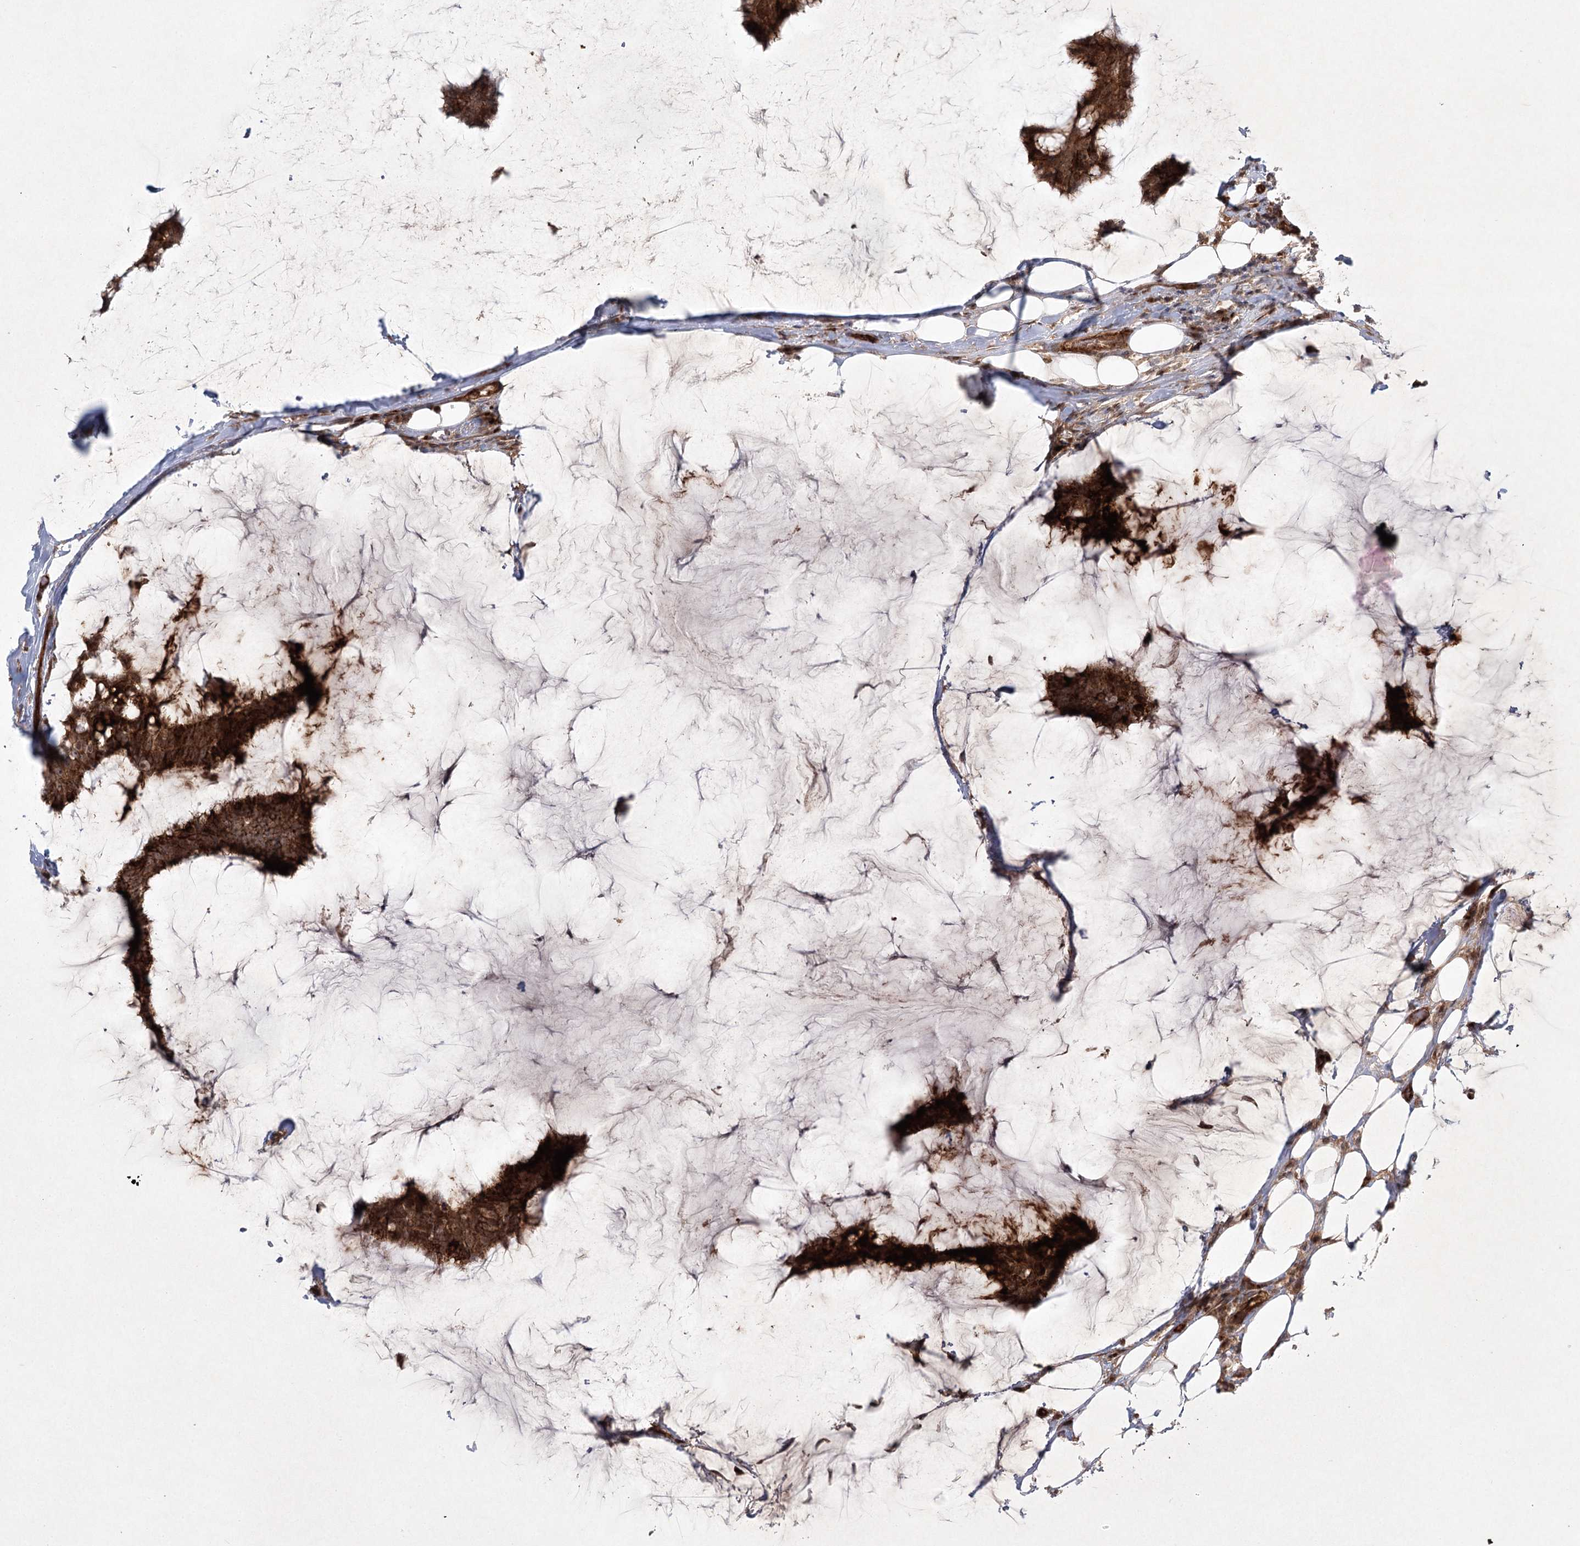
{"staining": {"intensity": "strong", "quantity": ">75%", "location": "cytoplasmic/membranous"}, "tissue": "breast cancer", "cell_type": "Tumor cells", "image_type": "cancer", "snomed": [{"axis": "morphology", "description": "Duct carcinoma"}, {"axis": "topography", "description": "Breast"}], "caption": "The photomicrograph reveals a brown stain indicating the presence of a protein in the cytoplasmic/membranous of tumor cells in breast cancer.", "gene": "ARHGAP31", "patient": {"sex": "female", "age": 93}}